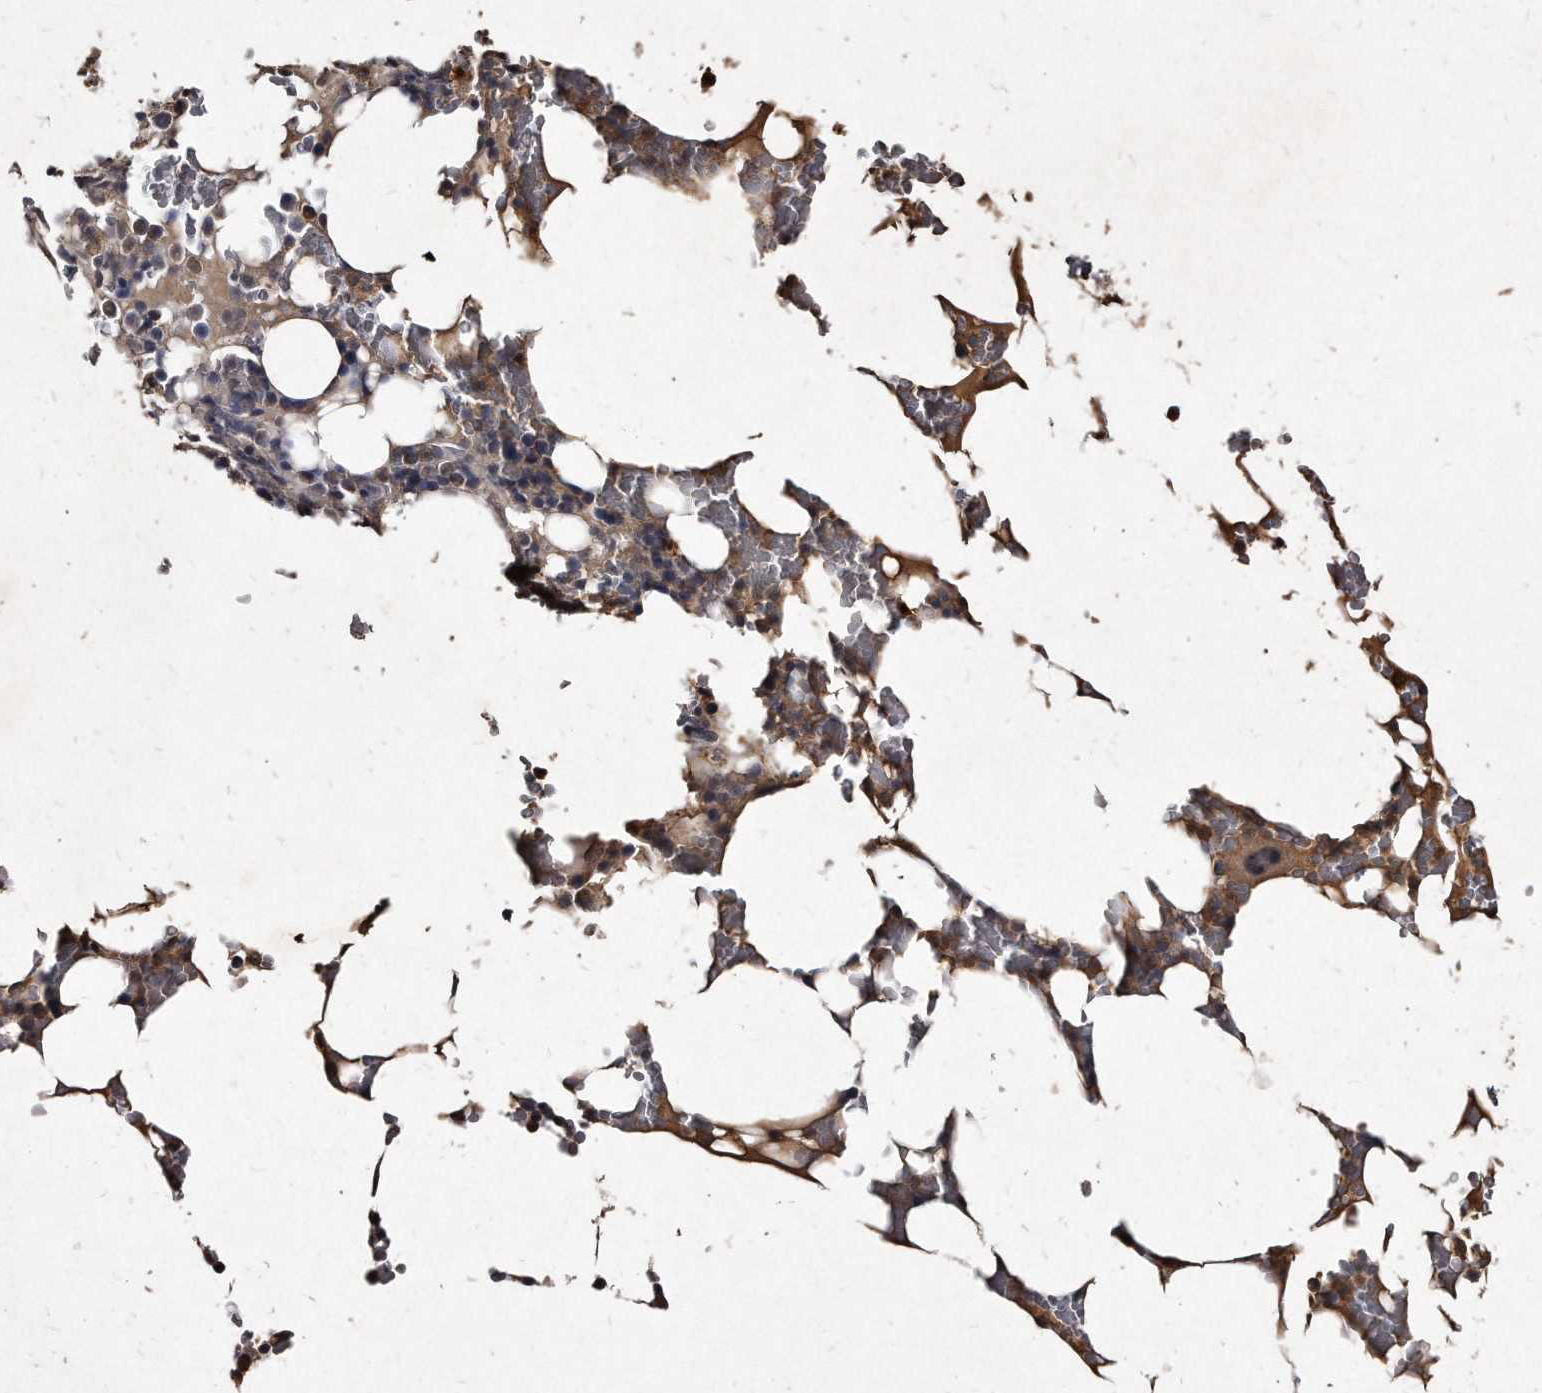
{"staining": {"intensity": "moderate", "quantity": "<25%", "location": "cytoplasmic/membranous"}, "tissue": "bone marrow", "cell_type": "Hematopoietic cells", "image_type": "normal", "snomed": [{"axis": "morphology", "description": "Normal tissue, NOS"}, {"axis": "topography", "description": "Bone marrow"}], "caption": "Immunohistochemical staining of unremarkable human bone marrow demonstrates low levels of moderate cytoplasmic/membranous expression in about <25% of hematopoietic cells.", "gene": "KLHDC3", "patient": {"sex": "male", "age": 58}}